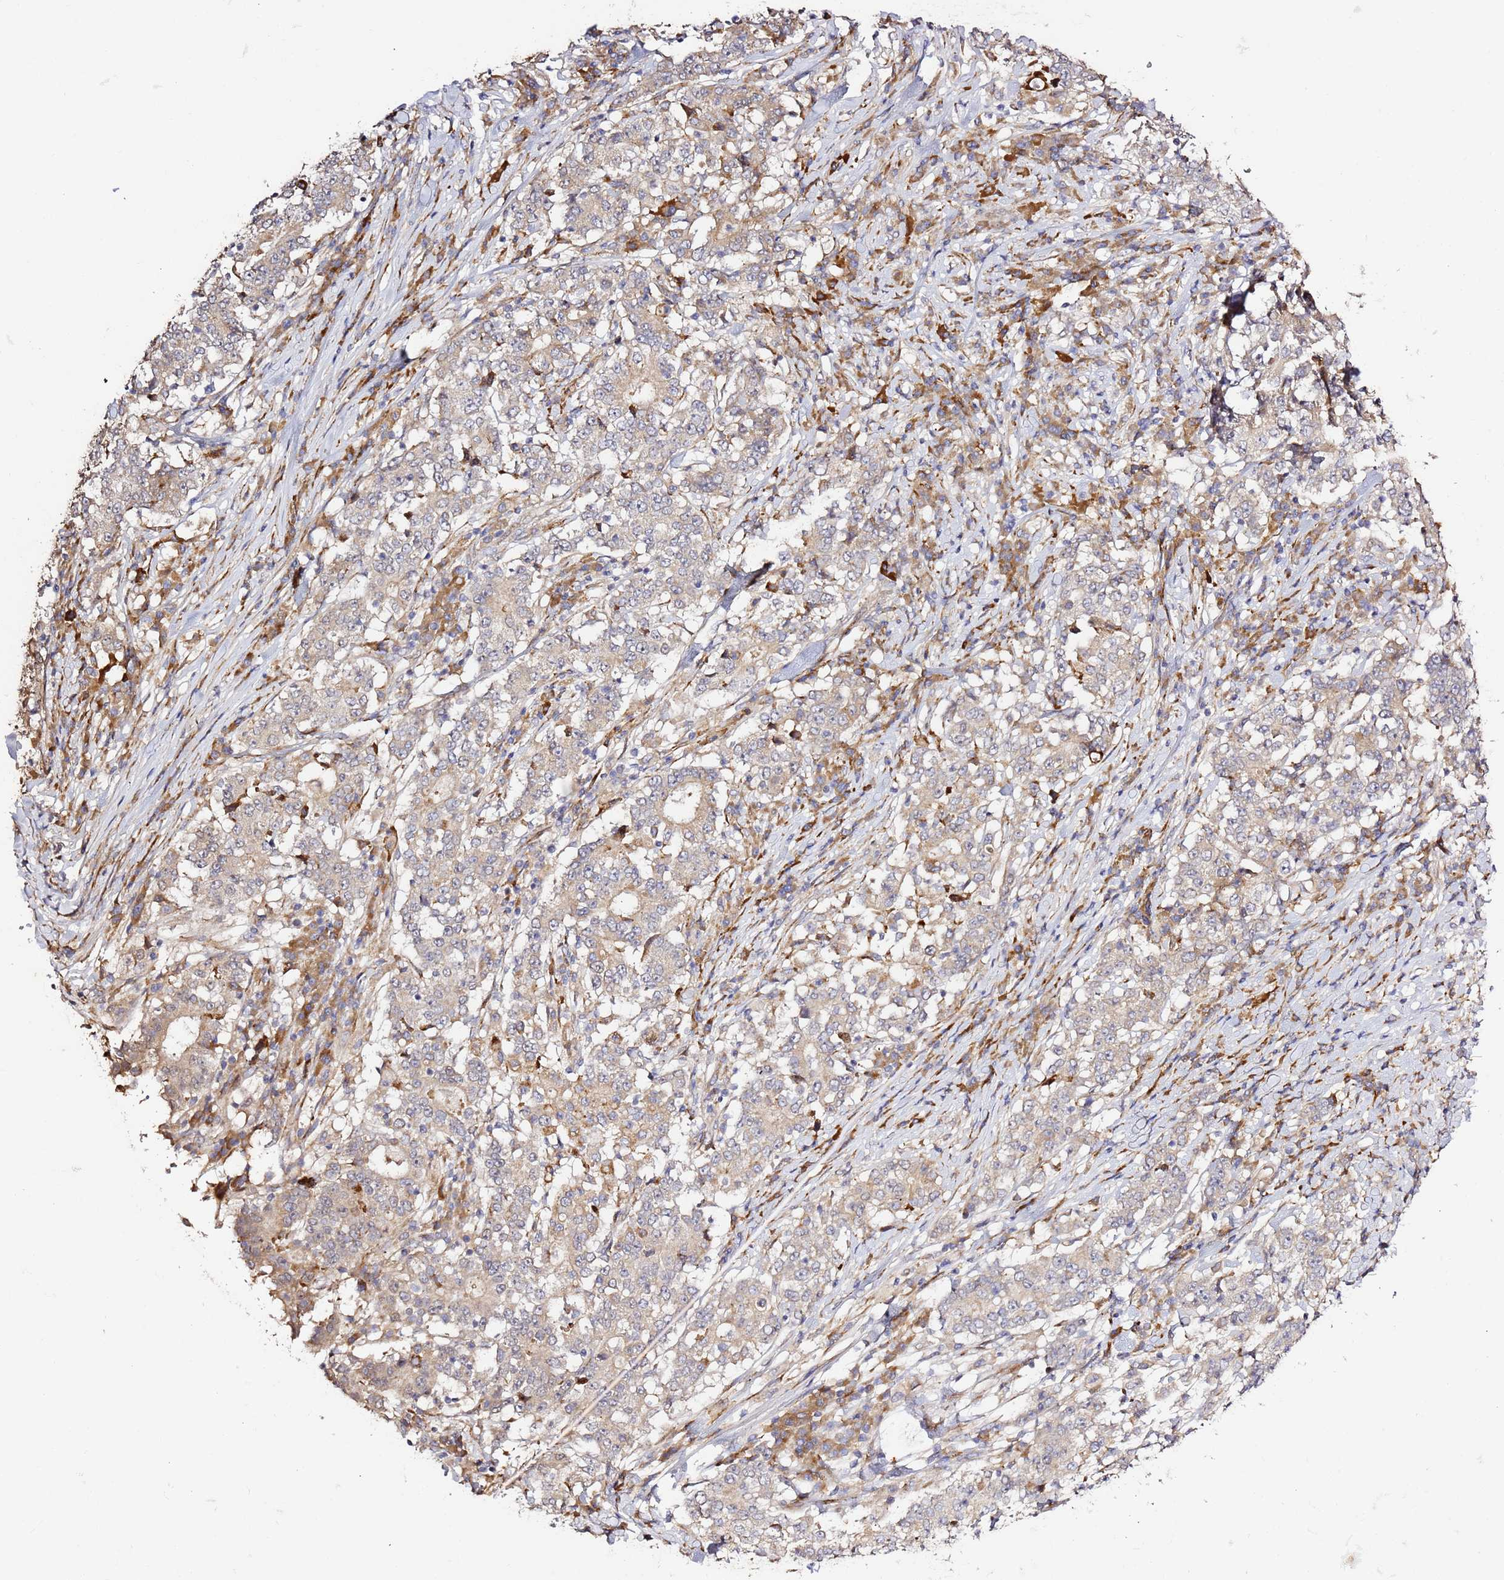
{"staining": {"intensity": "weak", "quantity": "25%-75%", "location": "cytoplasmic/membranous"}, "tissue": "stomach cancer", "cell_type": "Tumor cells", "image_type": "cancer", "snomed": [{"axis": "morphology", "description": "Adenocarcinoma, NOS"}, {"axis": "topography", "description": "Stomach"}], "caption": "Immunohistochemistry (IHC) image of human stomach adenocarcinoma stained for a protein (brown), which shows low levels of weak cytoplasmic/membranous staining in approximately 25%-75% of tumor cells.", "gene": "HSD17B7", "patient": {"sex": "male", "age": 59}}